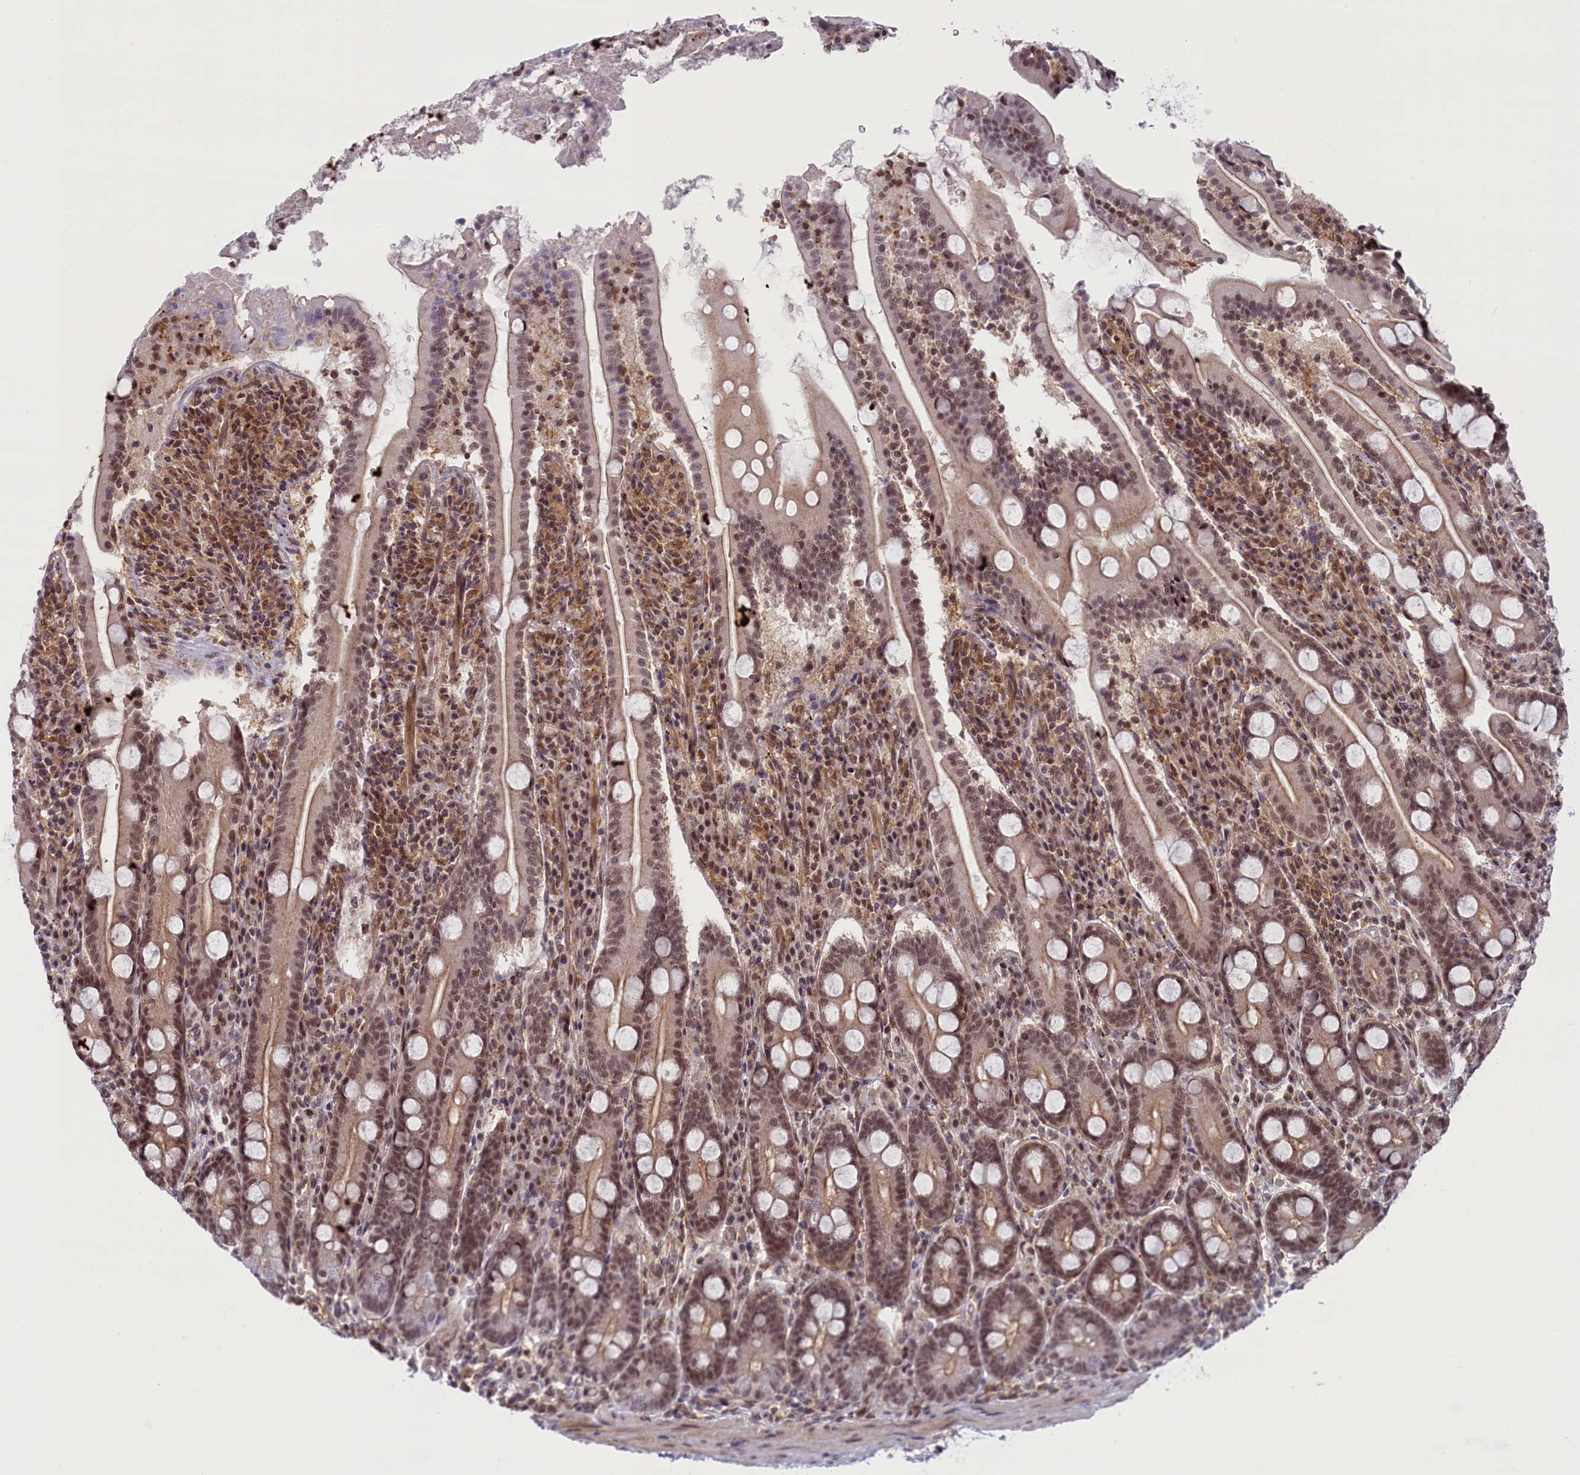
{"staining": {"intensity": "moderate", "quantity": "25%-75%", "location": "cytoplasmic/membranous,nuclear"}, "tissue": "duodenum", "cell_type": "Glandular cells", "image_type": "normal", "snomed": [{"axis": "morphology", "description": "Normal tissue, NOS"}, {"axis": "topography", "description": "Duodenum"}], "caption": "This is an image of immunohistochemistry staining of normal duodenum, which shows moderate staining in the cytoplasmic/membranous,nuclear of glandular cells.", "gene": "FCHO1", "patient": {"sex": "male", "age": 35}}